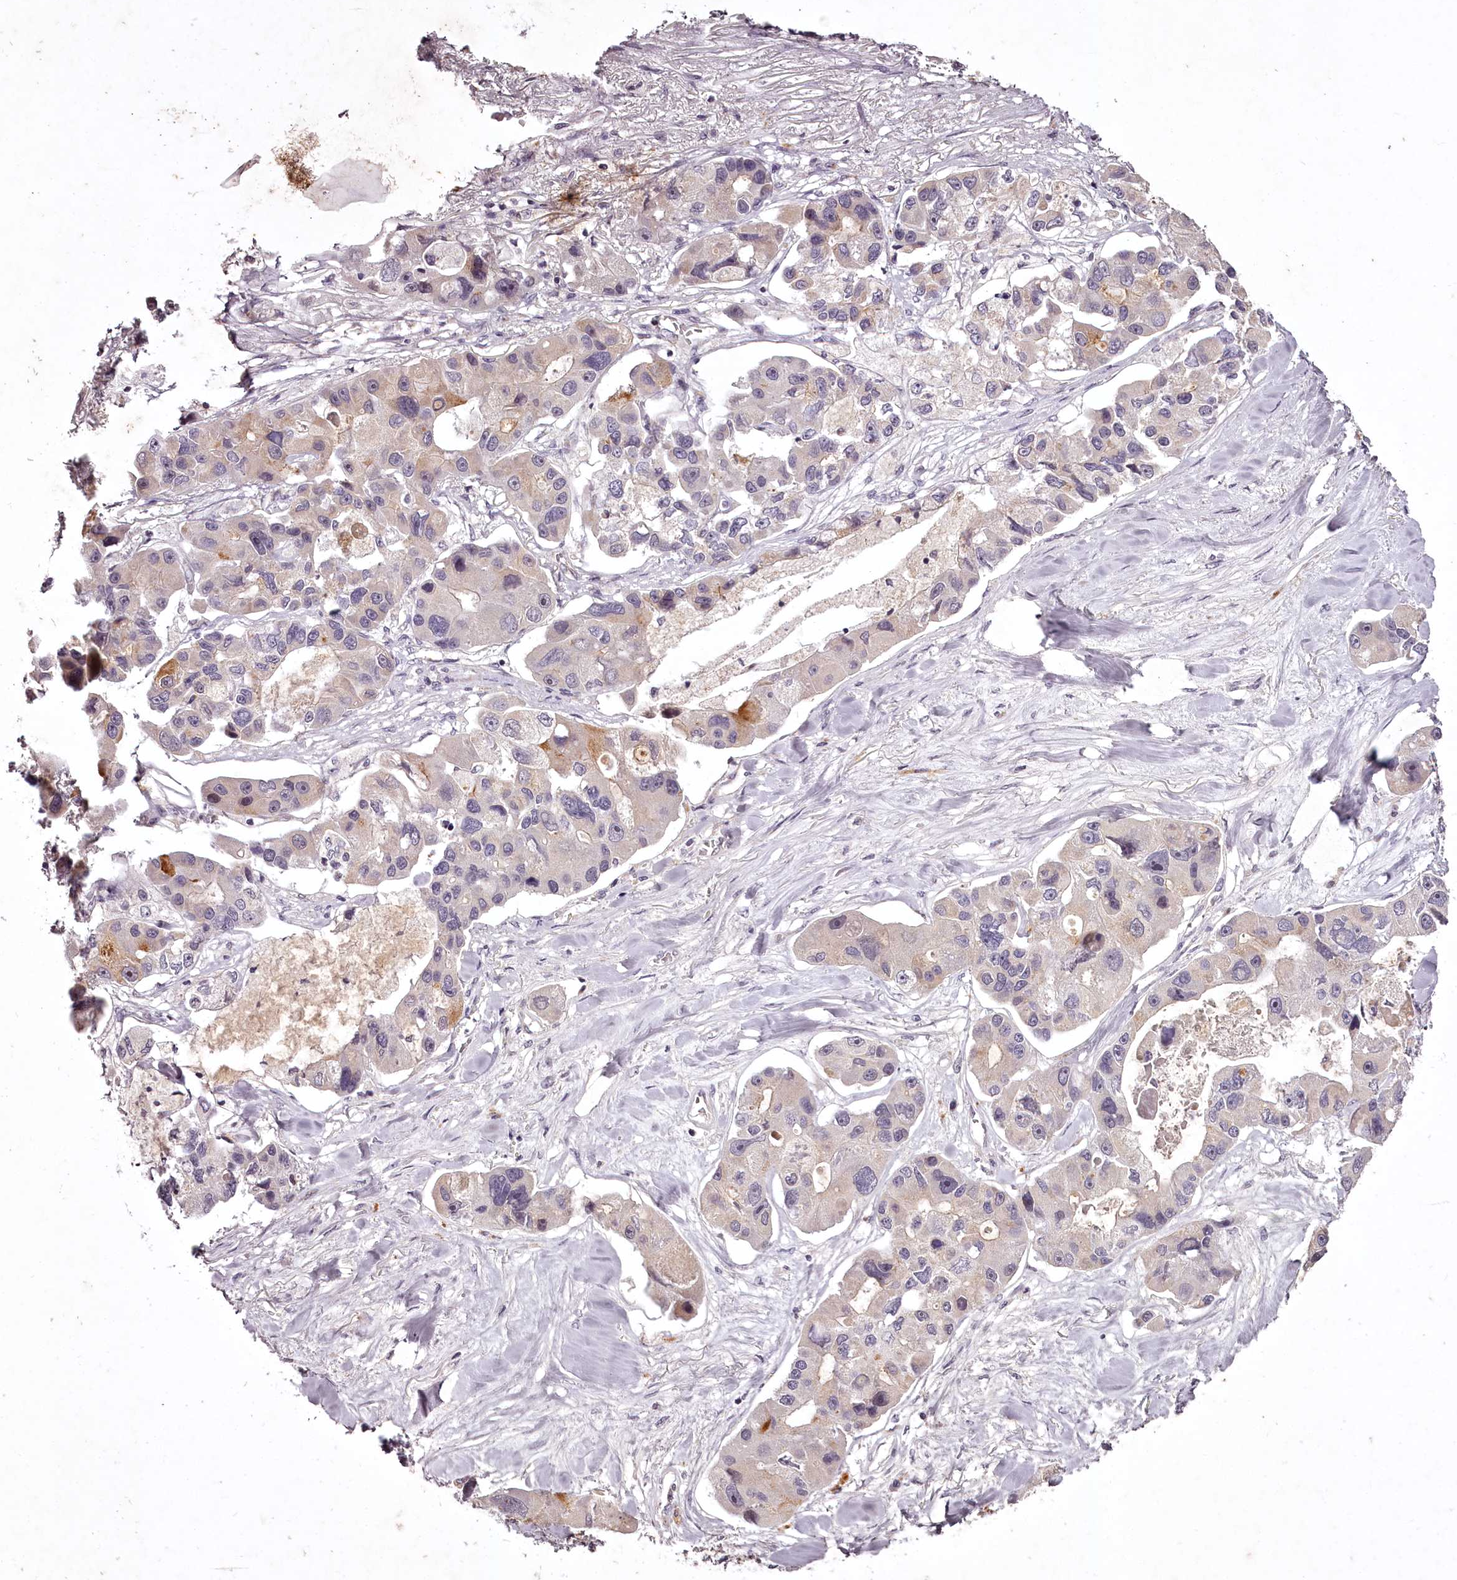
{"staining": {"intensity": "weak", "quantity": "<25%", "location": "cytoplasmic/membranous"}, "tissue": "lung cancer", "cell_type": "Tumor cells", "image_type": "cancer", "snomed": [{"axis": "morphology", "description": "Adenocarcinoma, NOS"}, {"axis": "topography", "description": "Lung"}], "caption": "High power microscopy photomicrograph of an immunohistochemistry (IHC) photomicrograph of adenocarcinoma (lung), revealing no significant positivity in tumor cells.", "gene": "RBMXL2", "patient": {"sex": "female", "age": 54}}